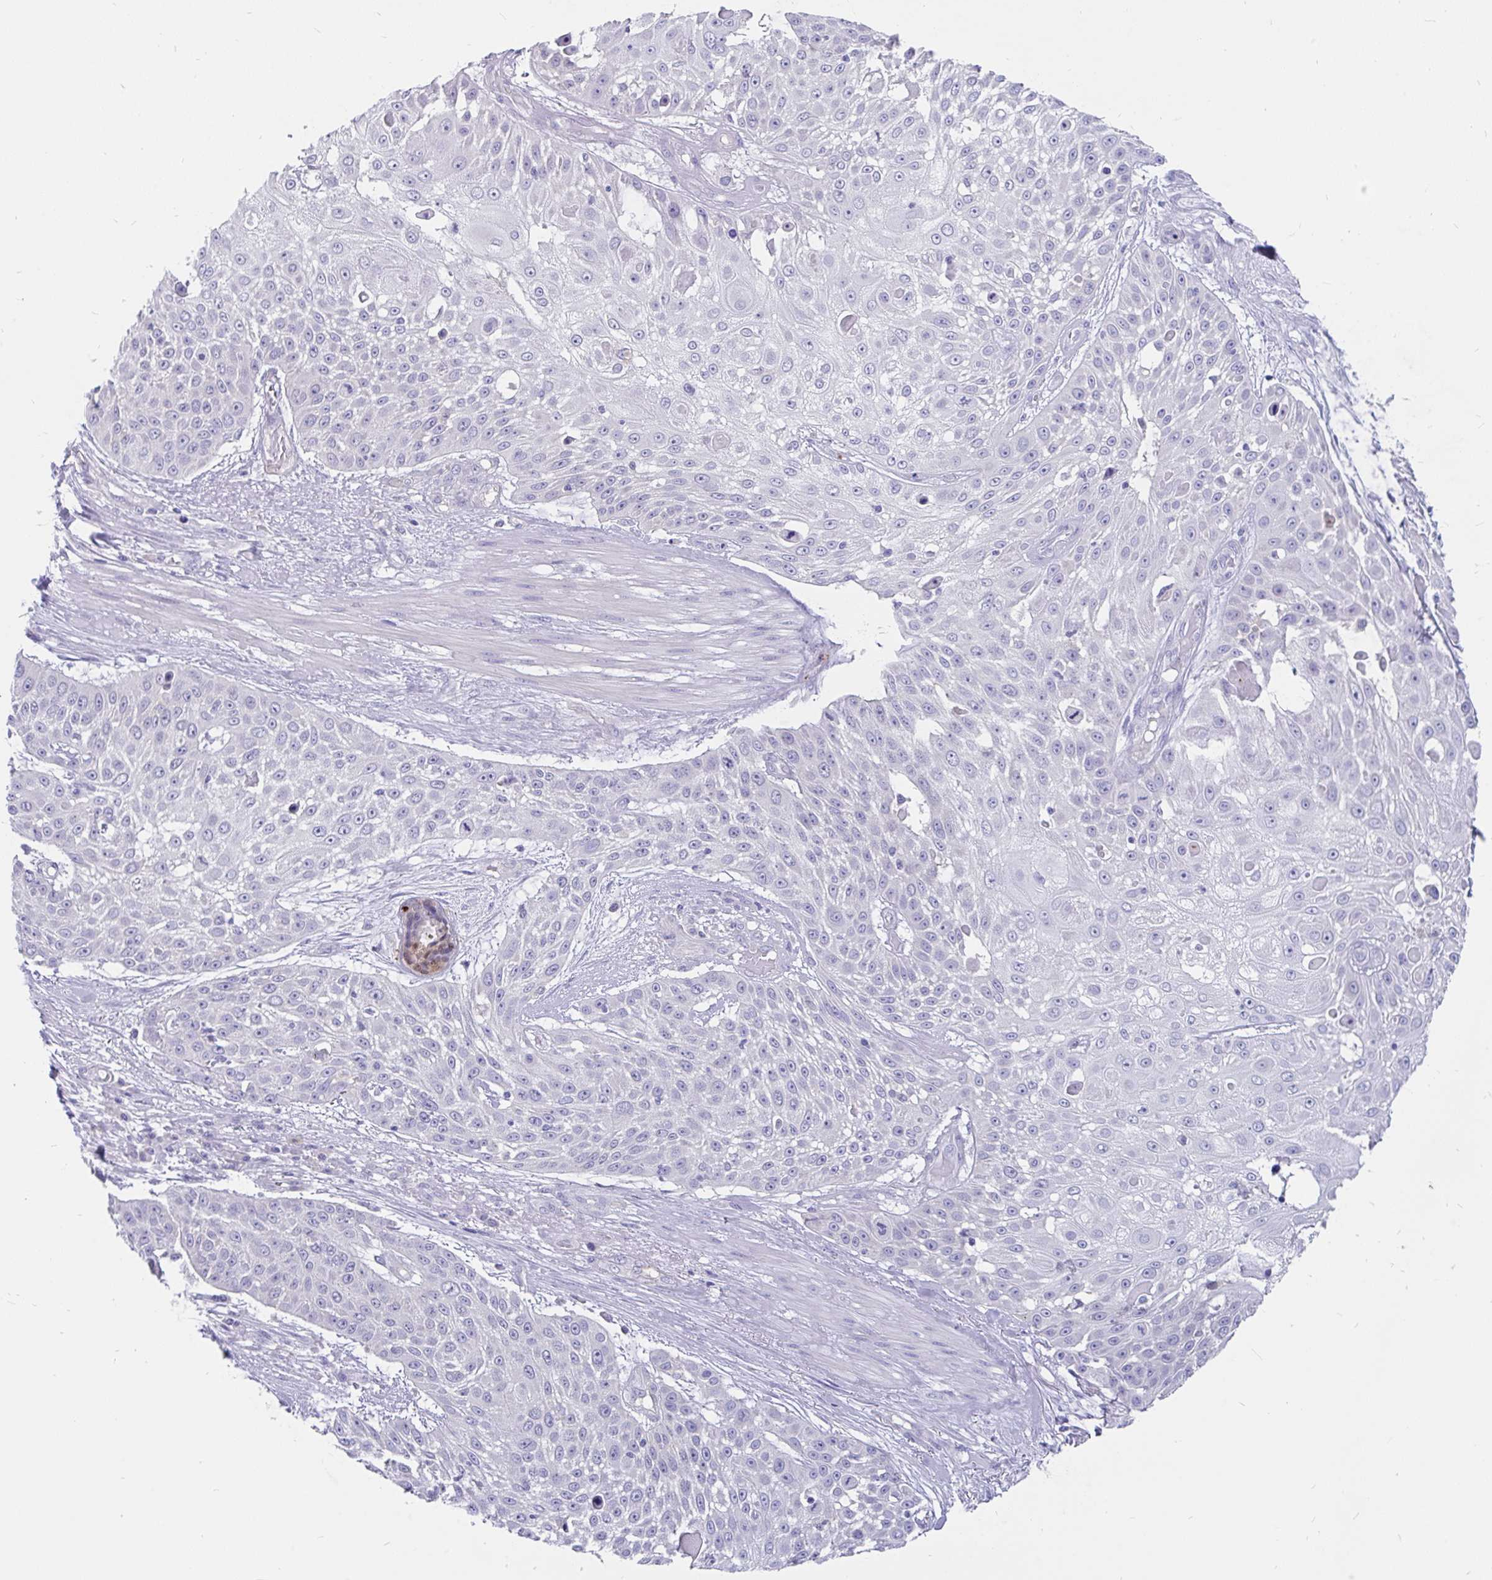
{"staining": {"intensity": "negative", "quantity": "none", "location": "none"}, "tissue": "skin cancer", "cell_type": "Tumor cells", "image_type": "cancer", "snomed": [{"axis": "morphology", "description": "Squamous cell carcinoma, NOS"}, {"axis": "topography", "description": "Skin"}], "caption": "A photomicrograph of skin squamous cell carcinoma stained for a protein reveals no brown staining in tumor cells.", "gene": "KIAA2013", "patient": {"sex": "female", "age": 86}}